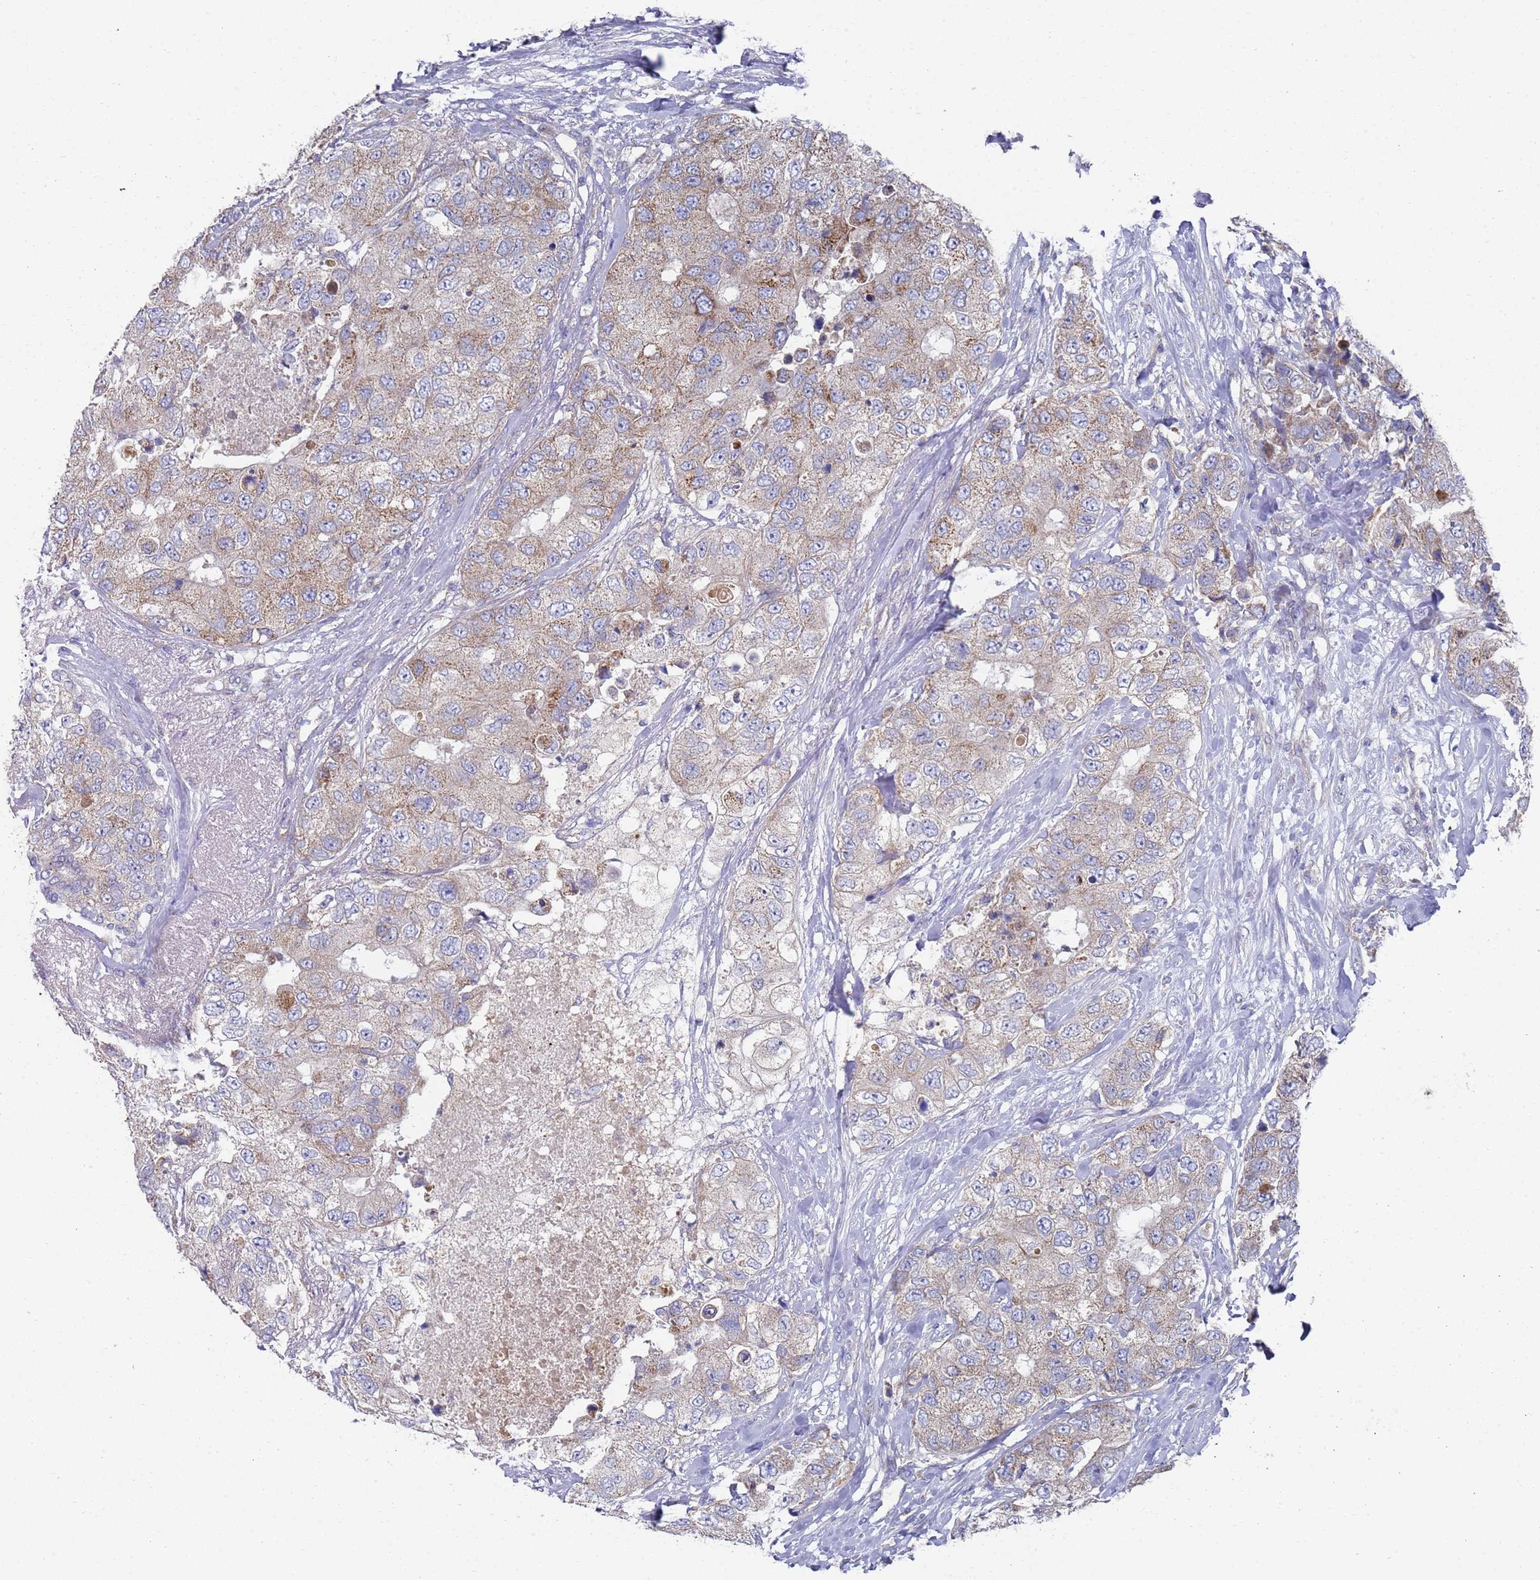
{"staining": {"intensity": "weak", "quantity": "25%-75%", "location": "cytoplasmic/membranous"}, "tissue": "breast cancer", "cell_type": "Tumor cells", "image_type": "cancer", "snomed": [{"axis": "morphology", "description": "Duct carcinoma"}, {"axis": "topography", "description": "Breast"}], "caption": "Immunohistochemistry histopathology image of breast cancer (invasive ductal carcinoma) stained for a protein (brown), which reveals low levels of weak cytoplasmic/membranous staining in approximately 25%-75% of tumor cells.", "gene": "NPEPPS", "patient": {"sex": "female", "age": 62}}